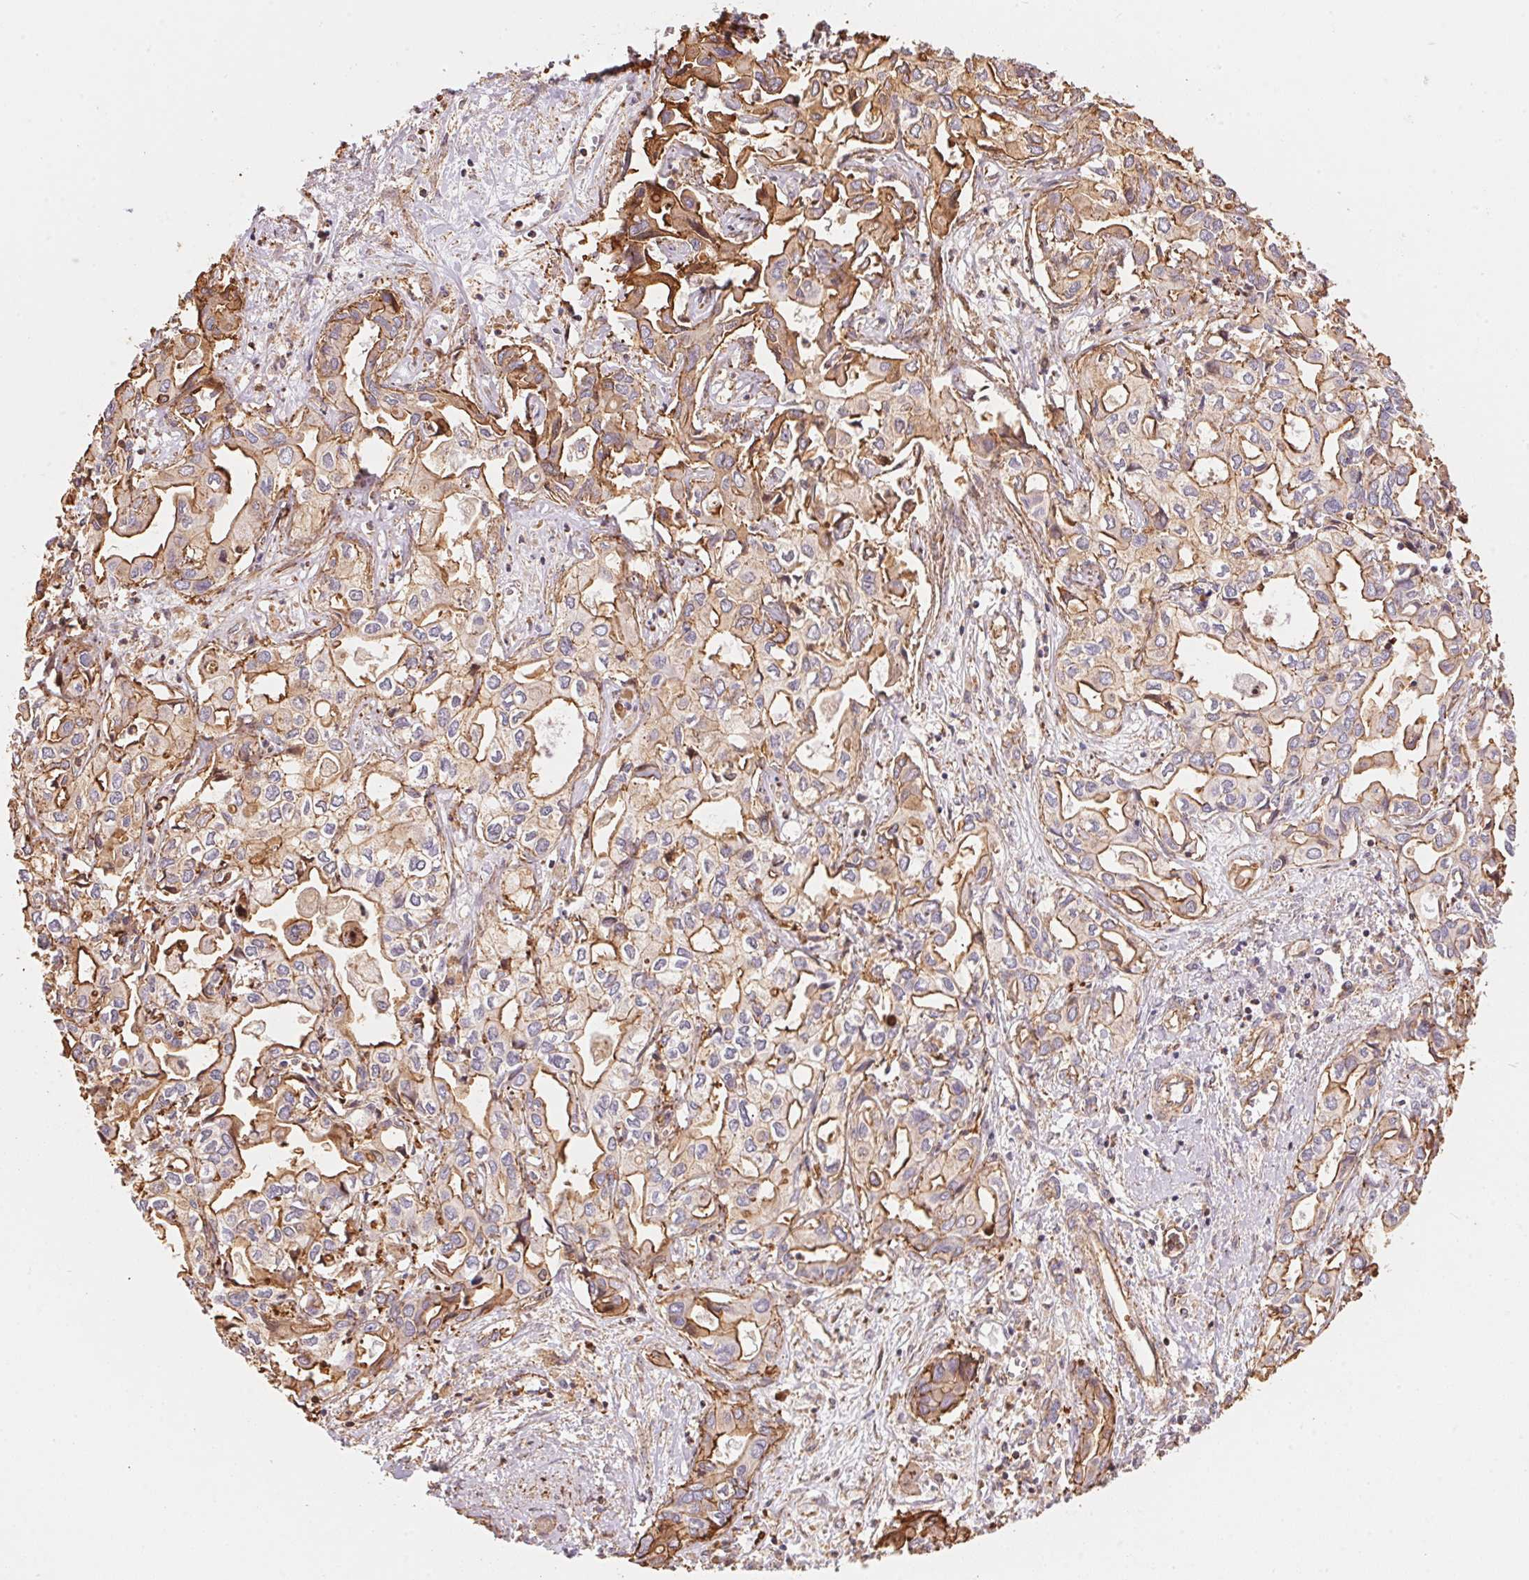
{"staining": {"intensity": "moderate", "quantity": "25%-75%", "location": "cytoplasmic/membranous"}, "tissue": "liver cancer", "cell_type": "Tumor cells", "image_type": "cancer", "snomed": [{"axis": "morphology", "description": "Cholangiocarcinoma"}, {"axis": "topography", "description": "Liver"}], "caption": "About 25%-75% of tumor cells in human liver cancer (cholangiocarcinoma) reveal moderate cytoplasmic/membranous protein expression as visualized by brown immunohistochemical staining.", "gene": "FRAS1", "patient": {"sex": "female", "age": 64}}